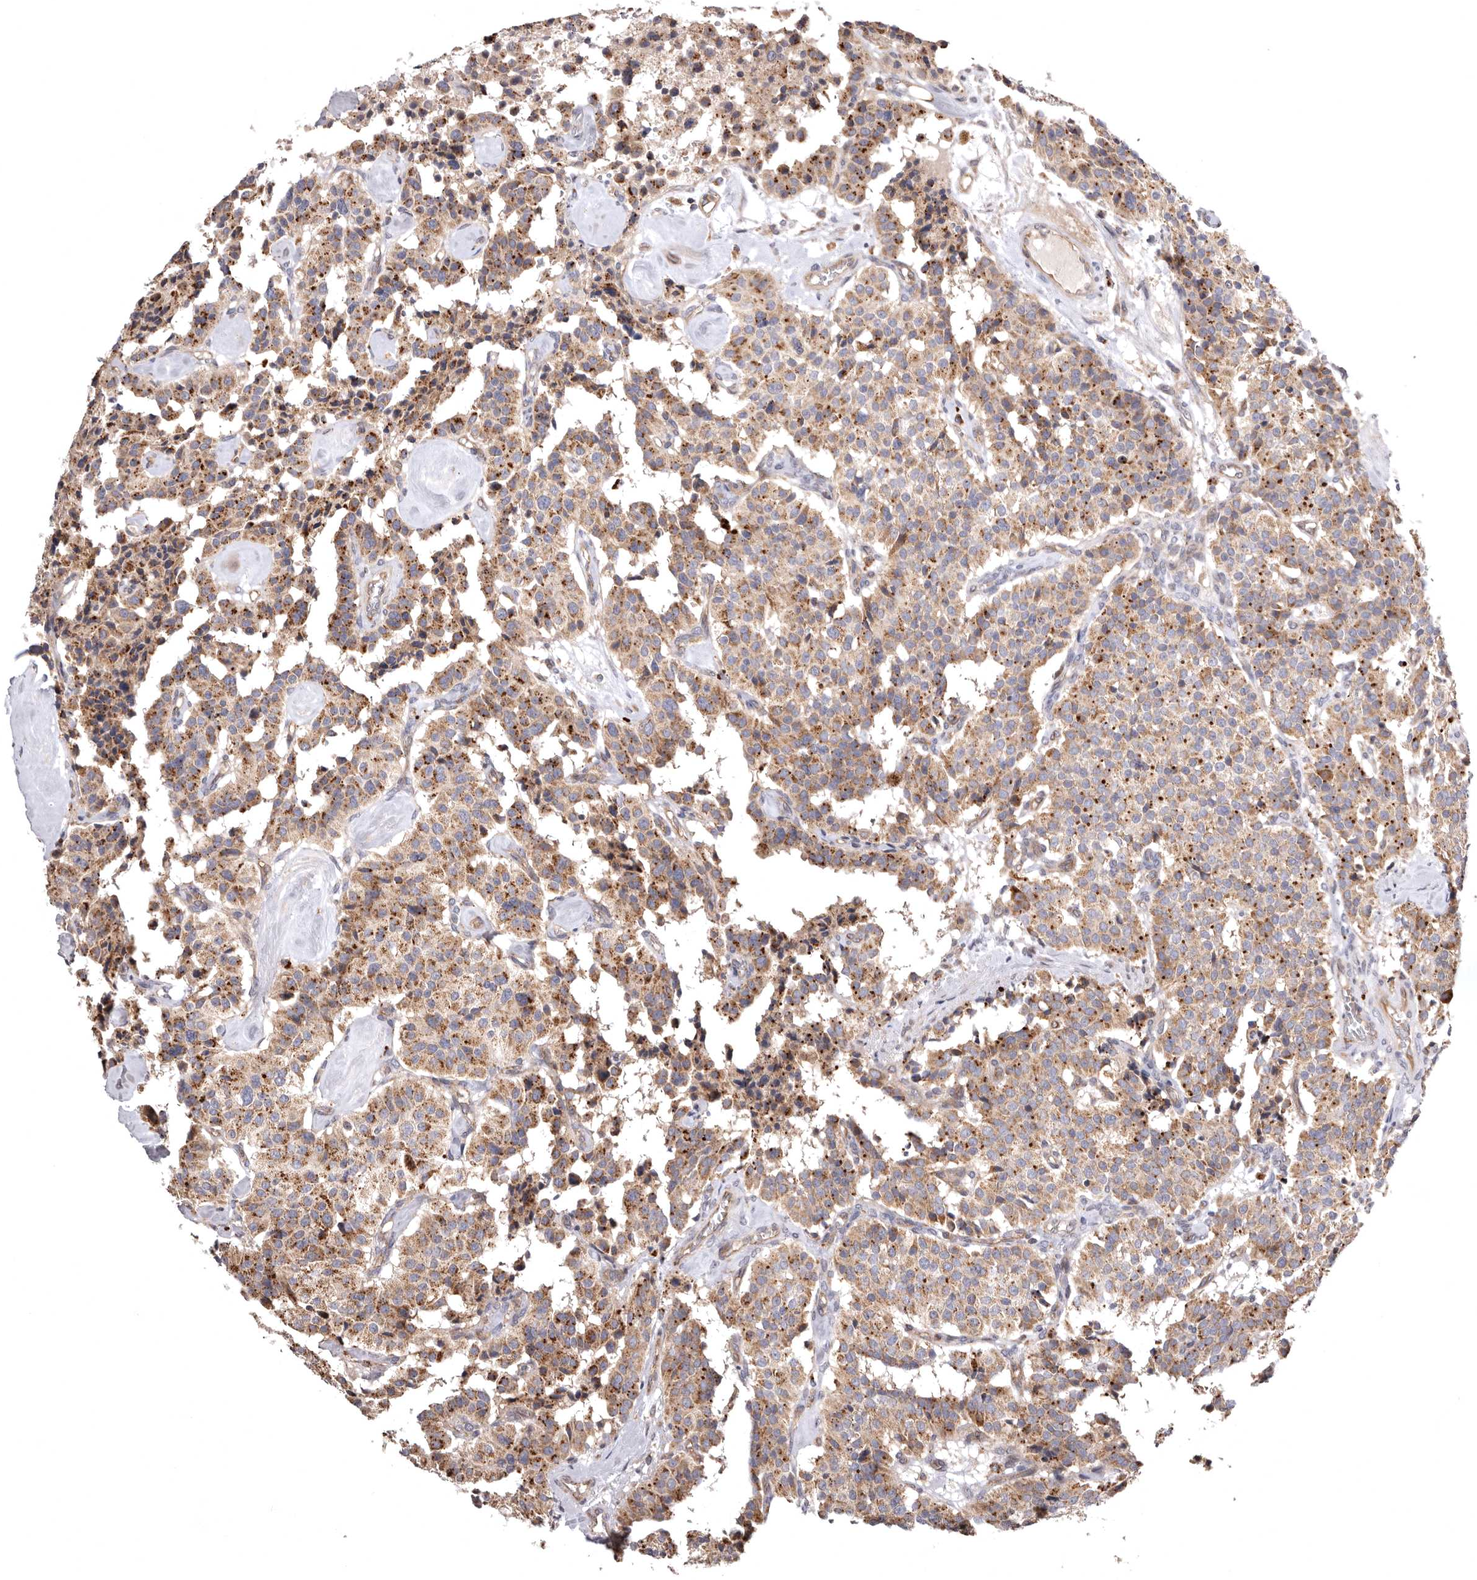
{"staining": {"intensity": "moderate", "quantity": ">75%", "location": "cytoplasmic/membranous"}, "tissue": "carcinoid", "cell_type": "Tumor cells", "image_type": "cancer", "snomed": [{"axis": "morphology", "description": "Carcinoid, malignant, NOS"}, {"axis": "topography", "description": "Lung"}], "caption": "A micrograph of human malignant carcinoid stained for a protein shows moderate cytoplasmic/membranous brown staining in tumor cells.", "gene": "ADCY2", "patient": {"sex": "male", "age": 30}}